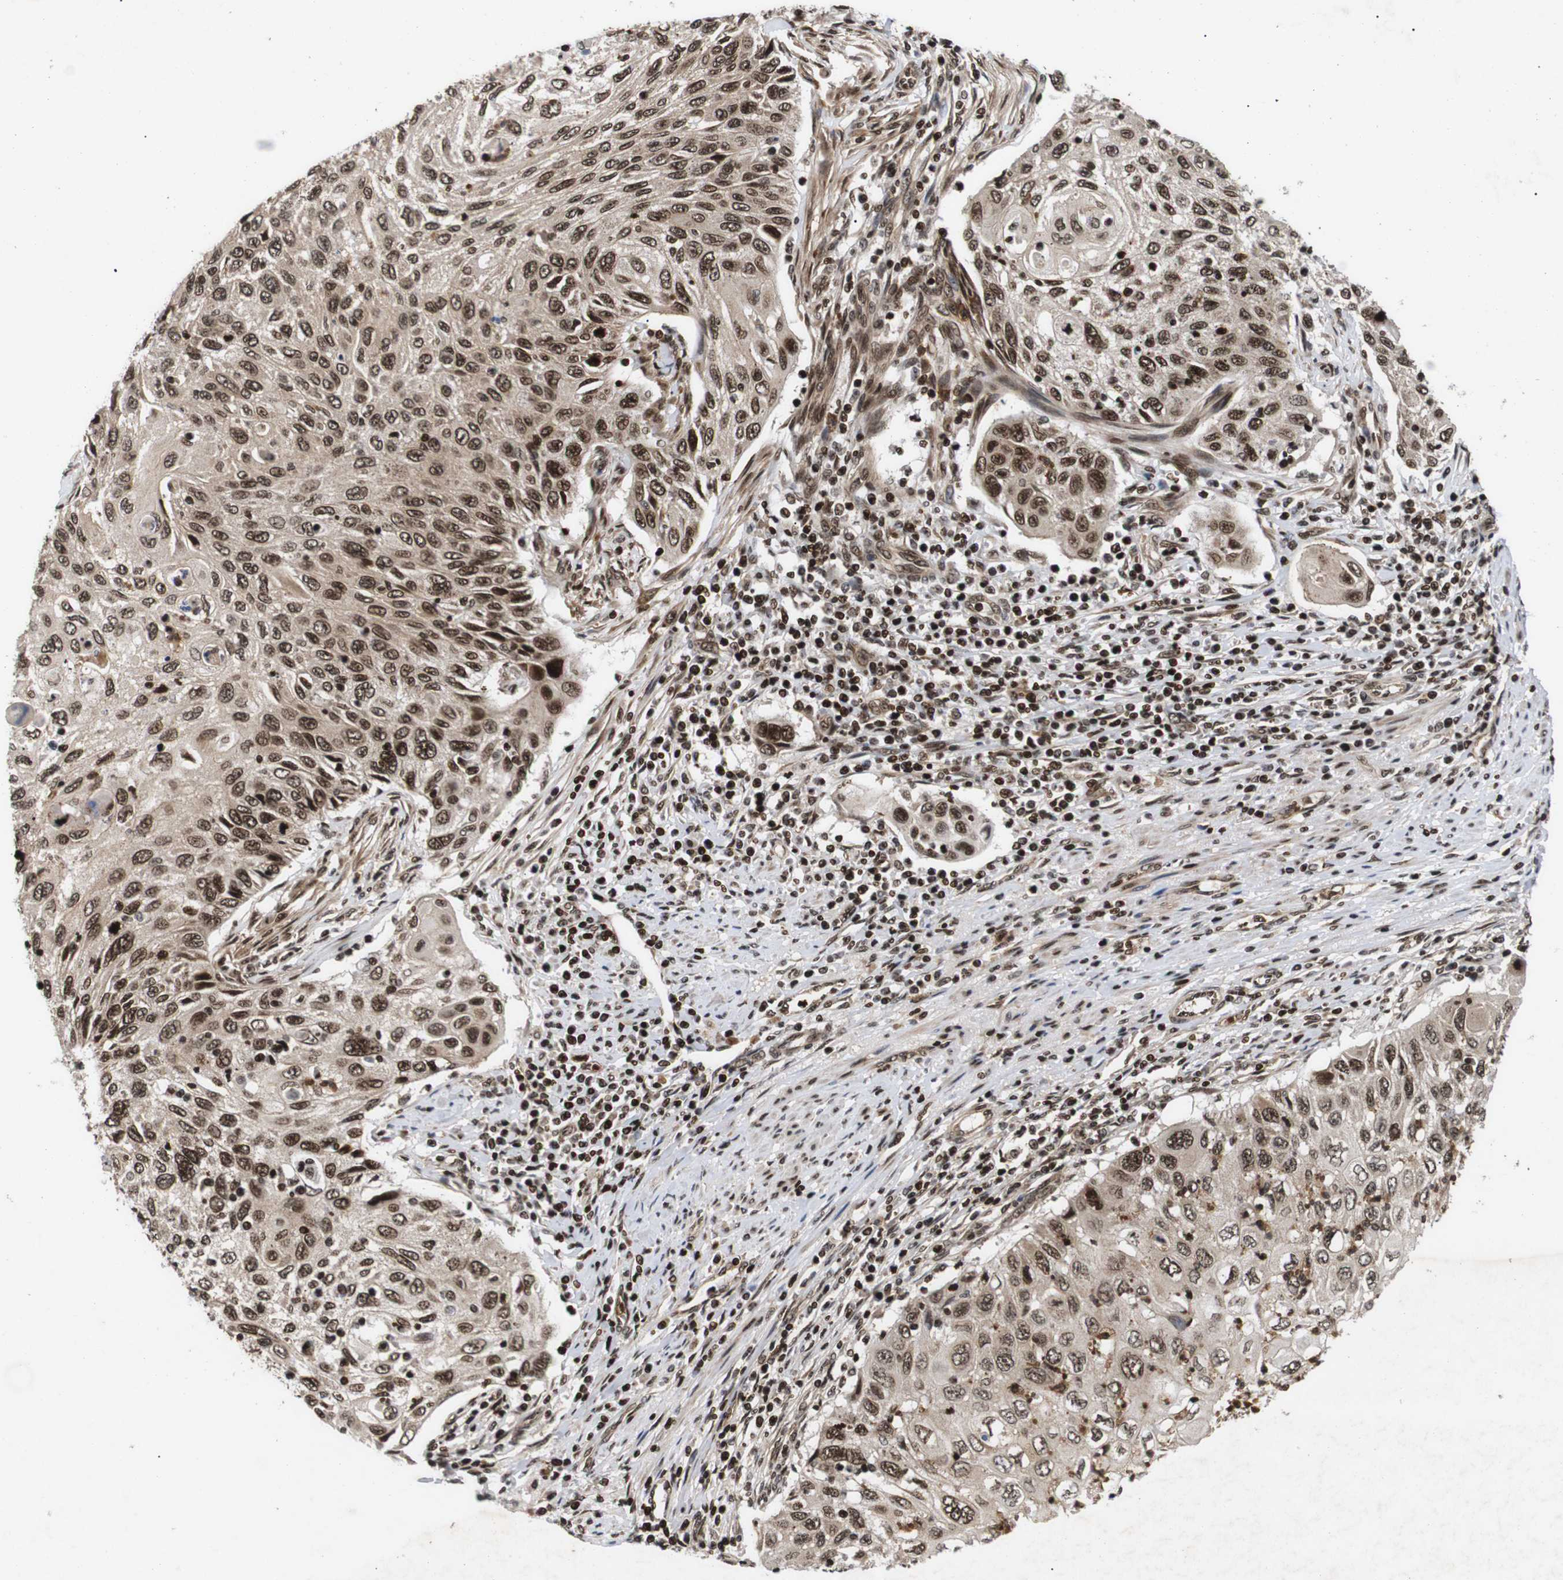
{"staining": {"intensity": "moderate", "quantity": ">75%", "location": "nuclear"}, "tissue": "cervical cancer", "cell_type": "Tumor cells", "image_type": "cancer", "snomed": [{"axis": "morphology", "description": "Squamous cell carcinoma, NOS"}, {"axis": "topography", "description": "Cervix"}], "caption": "Squamous cell carcinoma (cervical) was stained to show a protein in brown. There is medium levels of moderate nuclear staining in approximately >75% of tumor cells.", "gene": "KIF23", "patient": {"sex": "female", "age": 70}}